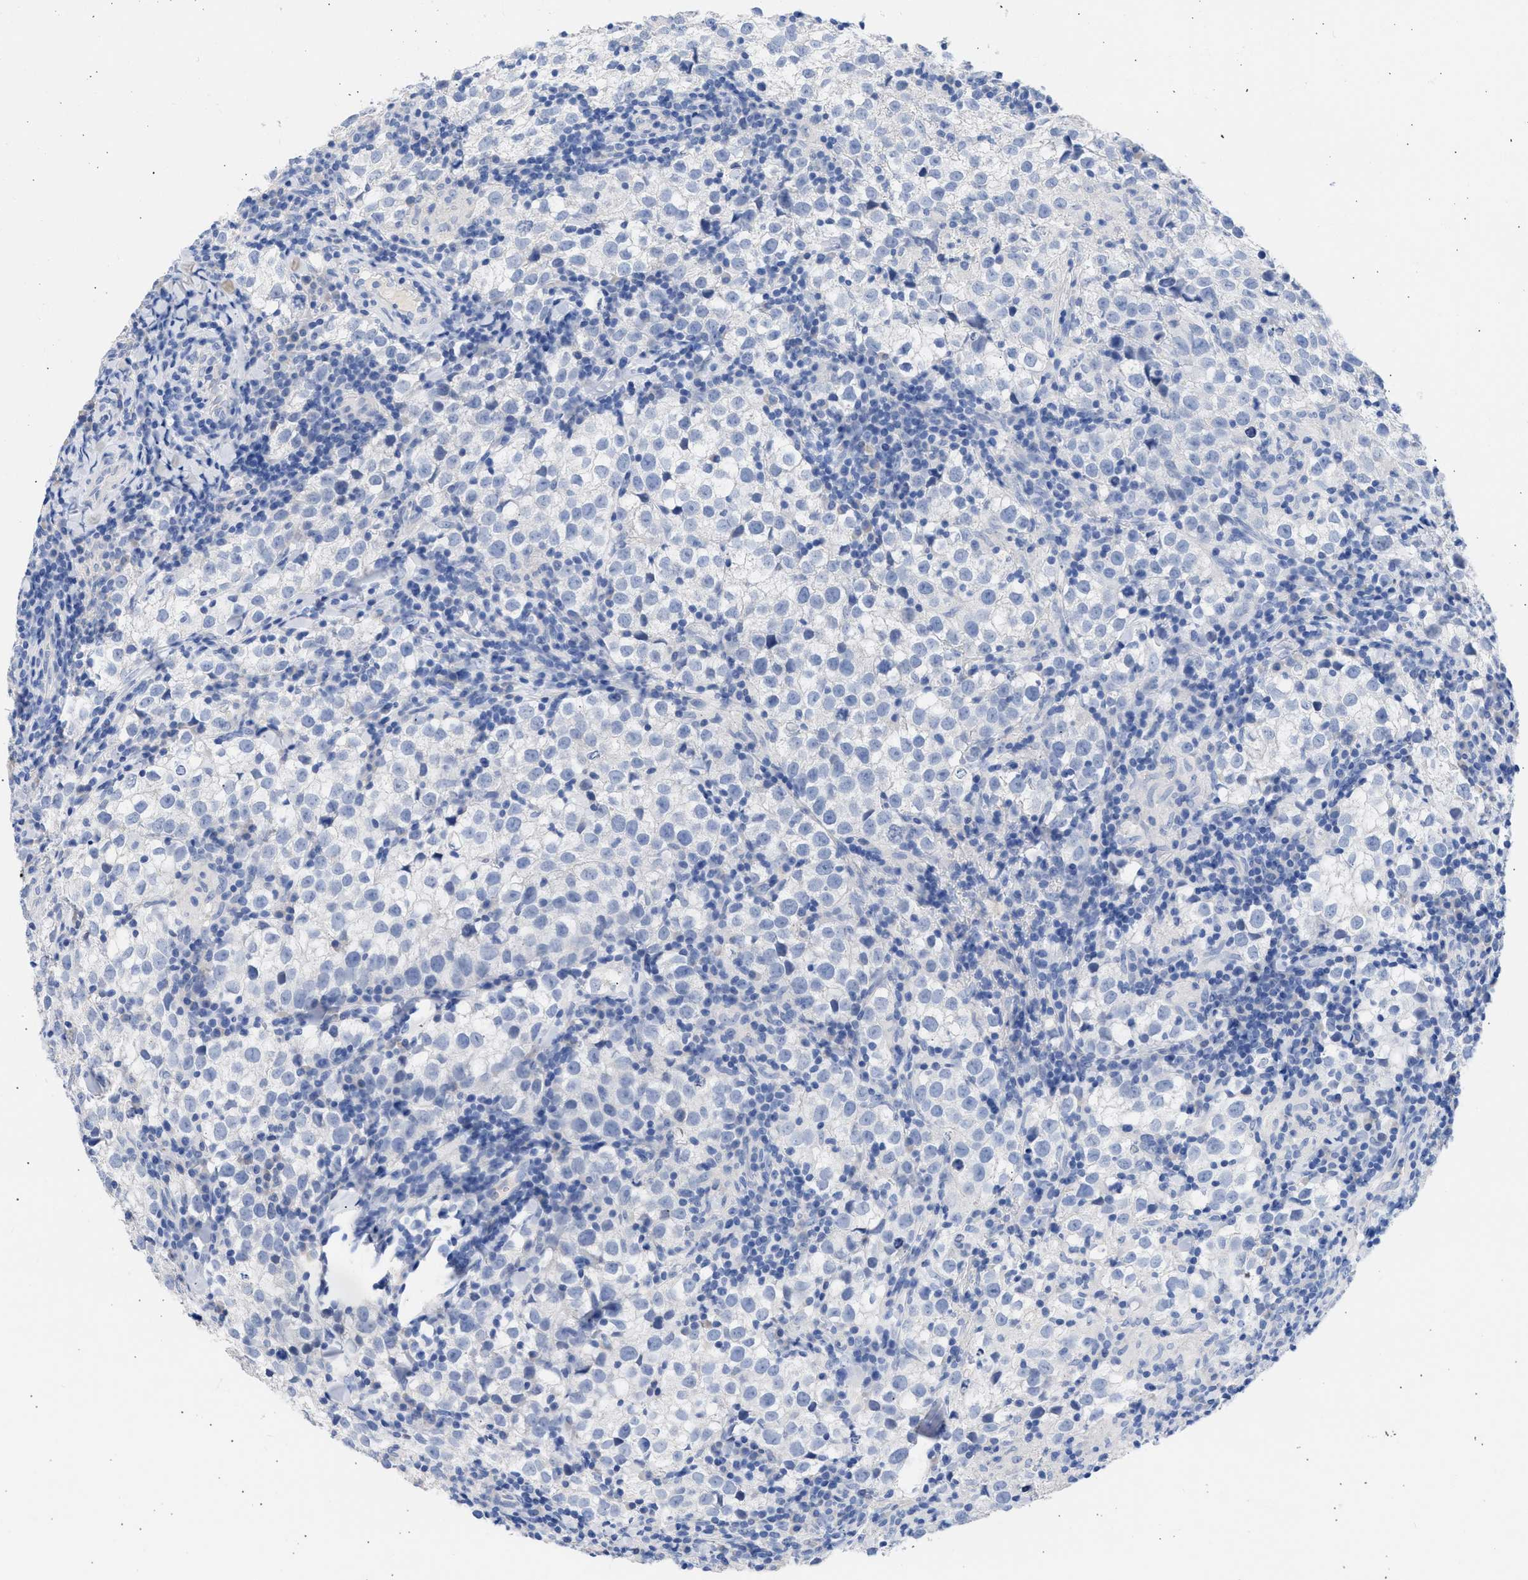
{"staining": {"intensity": "negative", "quantity": "none", "location": "none"}, "tissue": "testis cancer", "cell_type": "Tumor cells", "image_type": "cancer", "snomed": [{"axis": "morphology", "description": "Seminoma, NOS"}, {"axis": "morphology", "description": "Carcinoma, Embryonal, NOS"}, {"axis": "topography", "description": "Testis"}], "caption": "The micrograph exhibits no staining of tumor cells in testis embryonal carcinoma.", "gene": "RSPH1", "patient": {"sex": "male", "age": 36}}